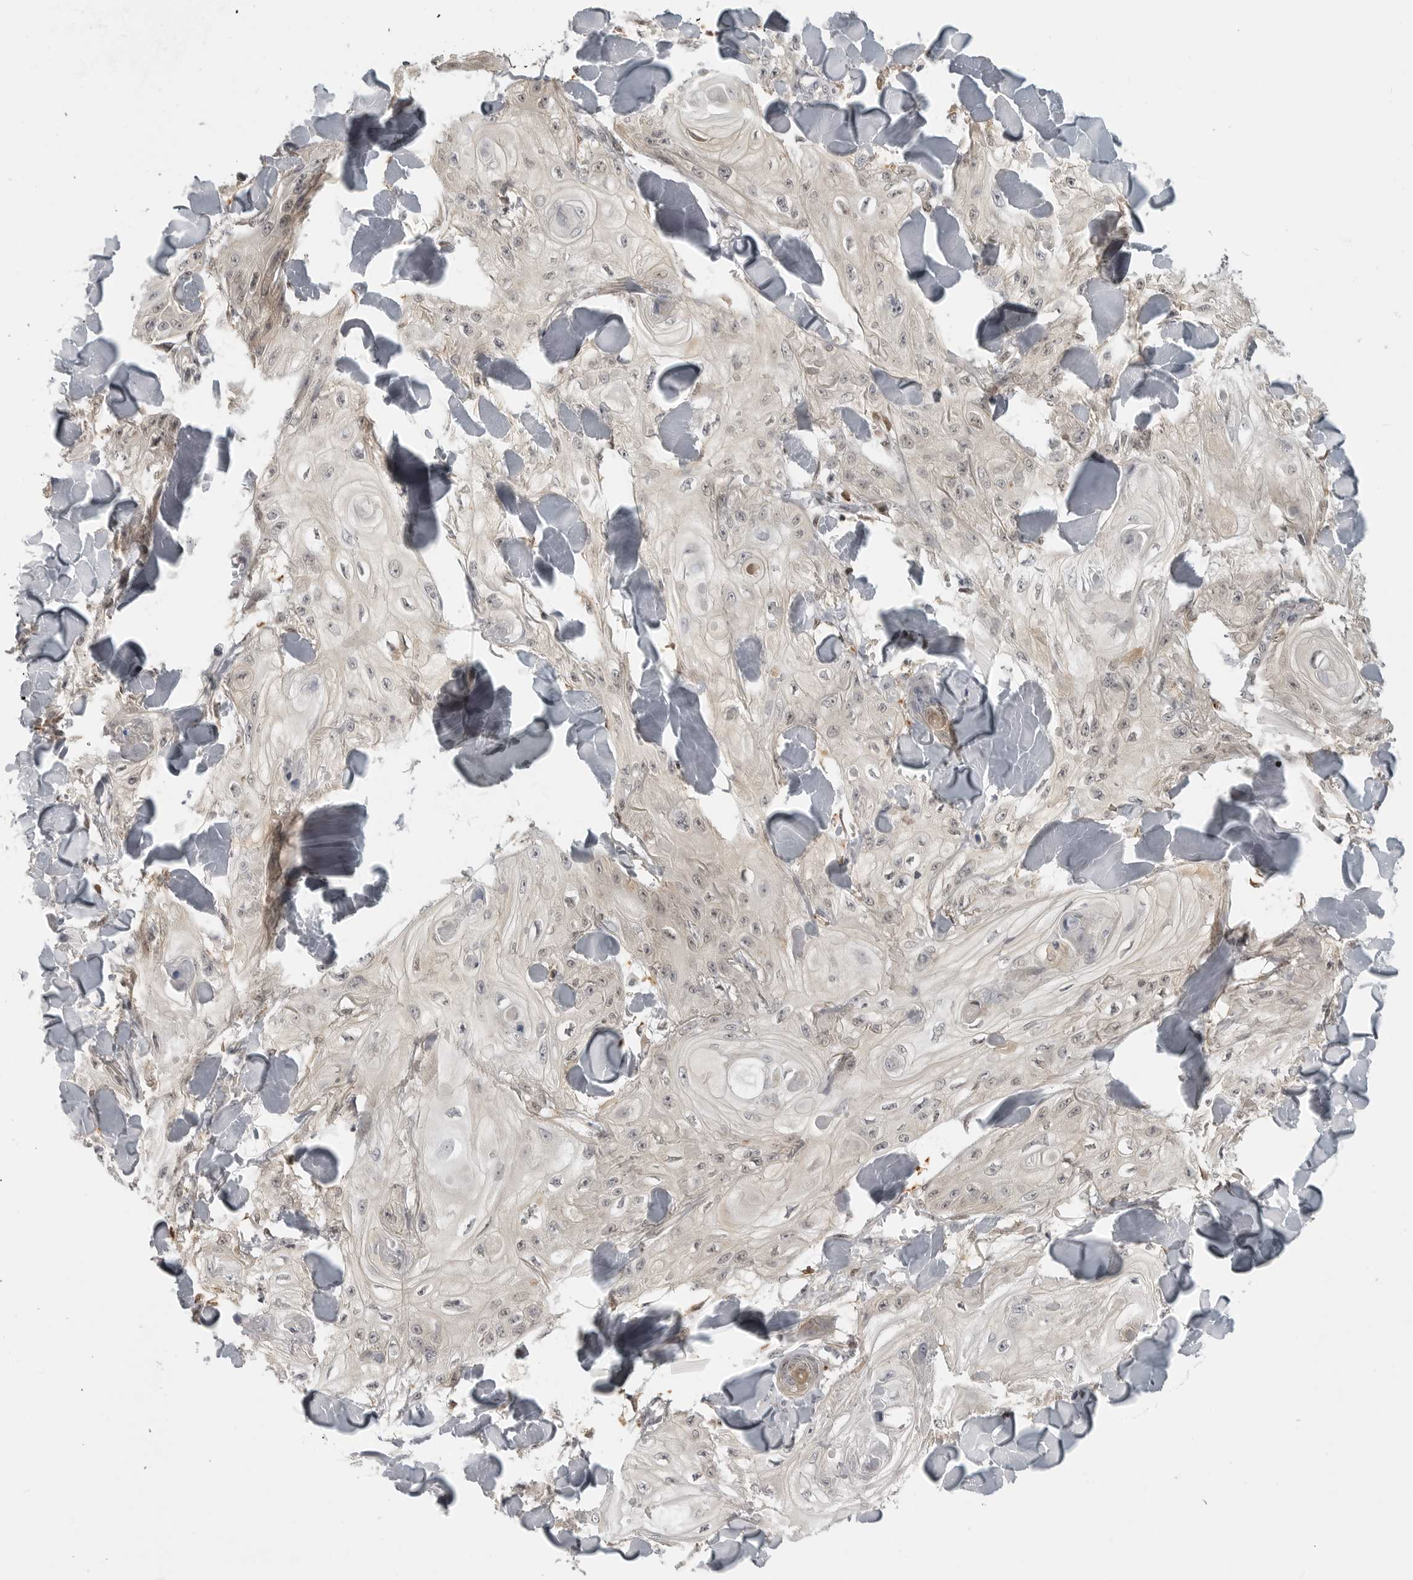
{"staining": {"intensity": "negative", "quantity": "none", "location": "none"}, "tissue": "skin cancer", "cell_type": "Tumor cells", "image_type": "cancer", "snomed": [{"axis": "morphology", "description": "Squamous cell carcinoma, NOS"}, {"axis": "topography", "description": "Skin"}], "caption": "IHC micrograph of neoplastic tissue: human skin cancer (squamous cell carcinoma) stained with DAB (3,3'-diaminobenzidine) exhibits no significant protein staining in tumor cells.", "gene": "CTIF", "patient": {"sex": "male", "age": 74}}